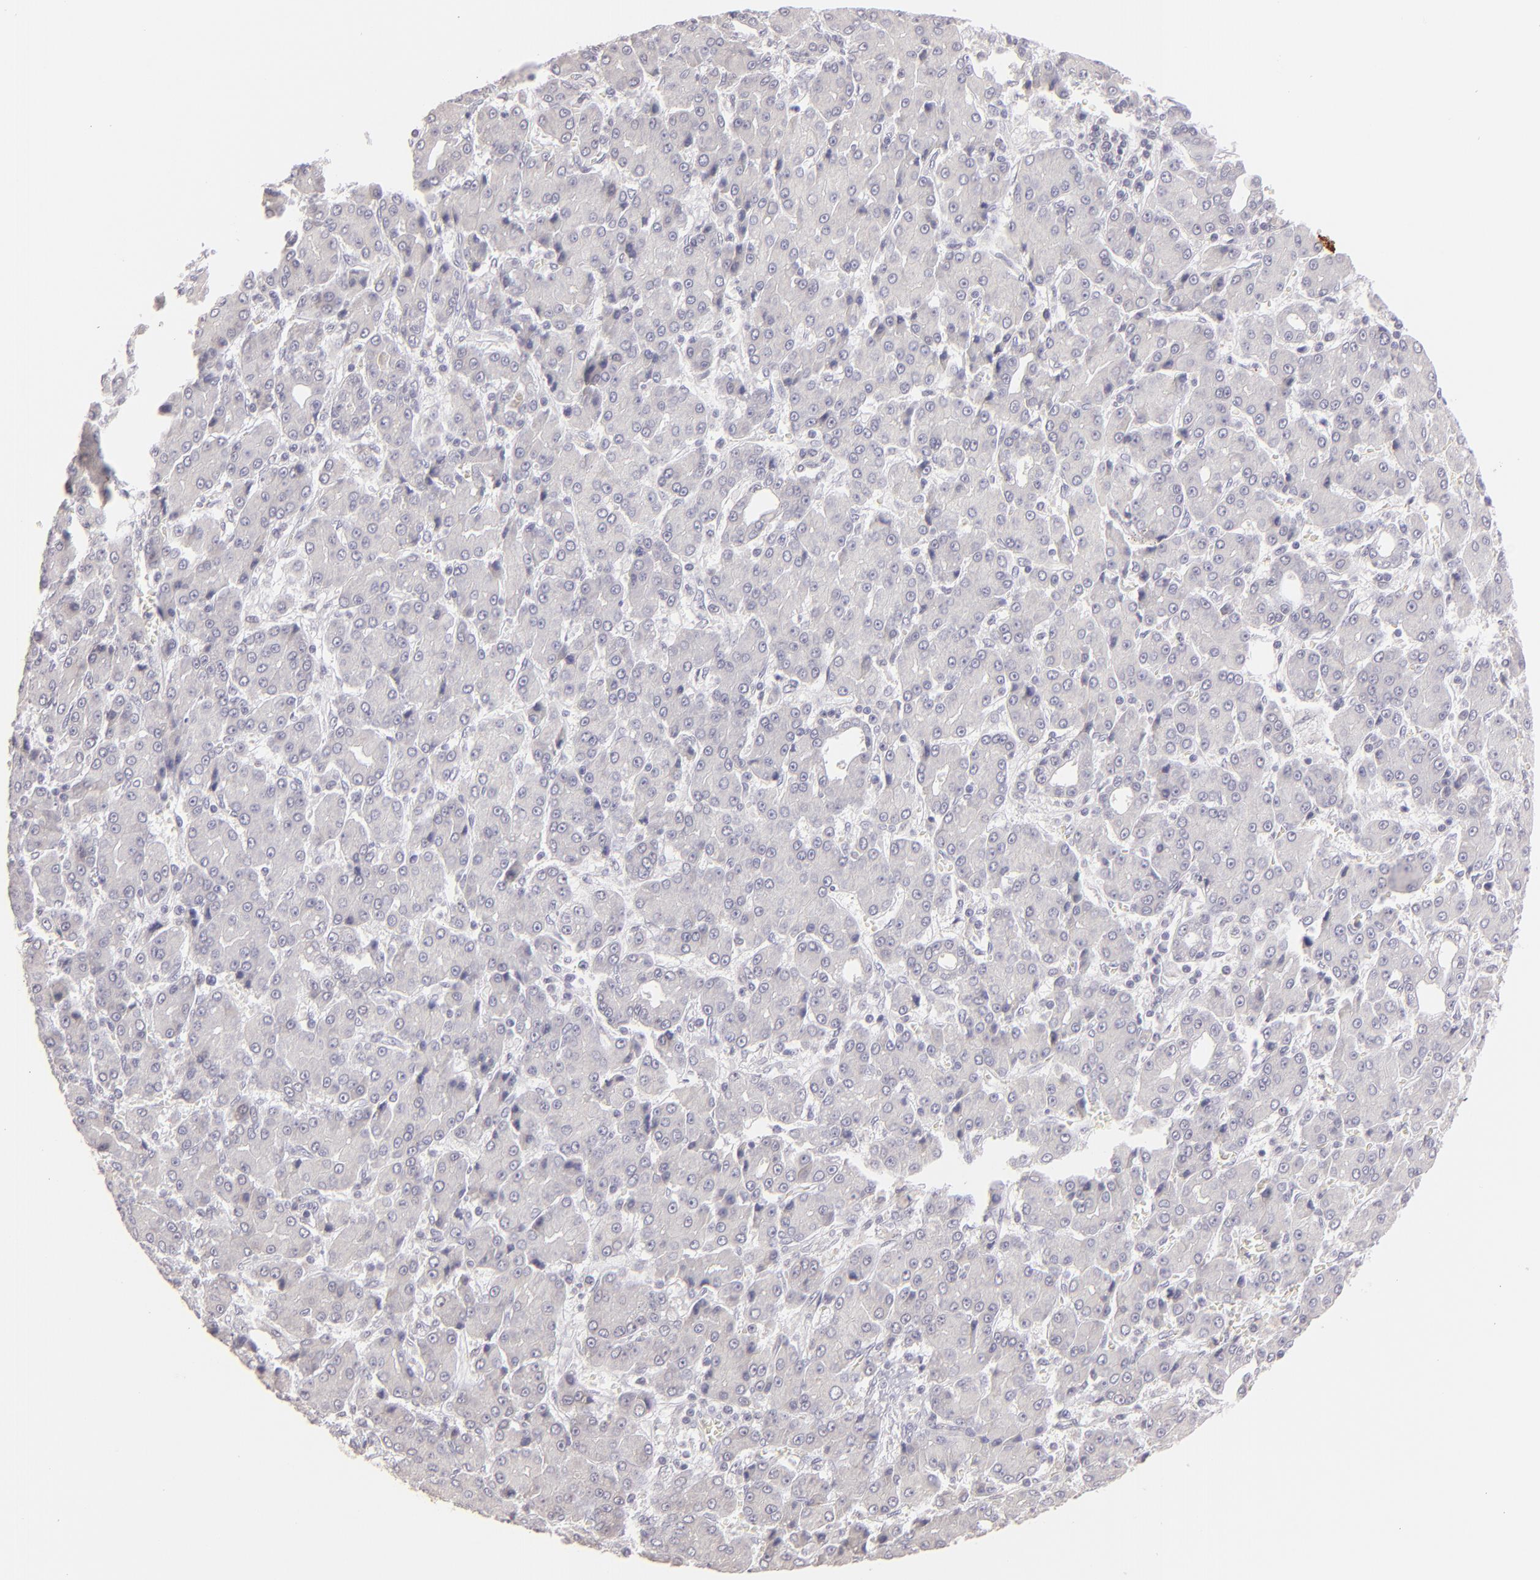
{"staining": {"intensity": "negative", "quantity": "none", "location": "none"}, "tissue": "liver cancer", "cell_type": "Tumor cells", "image_type": "cancer", "snomed": [{"axis": "morphology", "description": "Carcinoma, Hepatocellular, NOS"}, {"axis": "topography", "description": "Liver"}], "caption": "There is no significant expression in tumor cells of liver cancer (hepatocellular carcinoma).", "gene": "MAGEA1", "patient": {"sex": "male", "age": 69}}